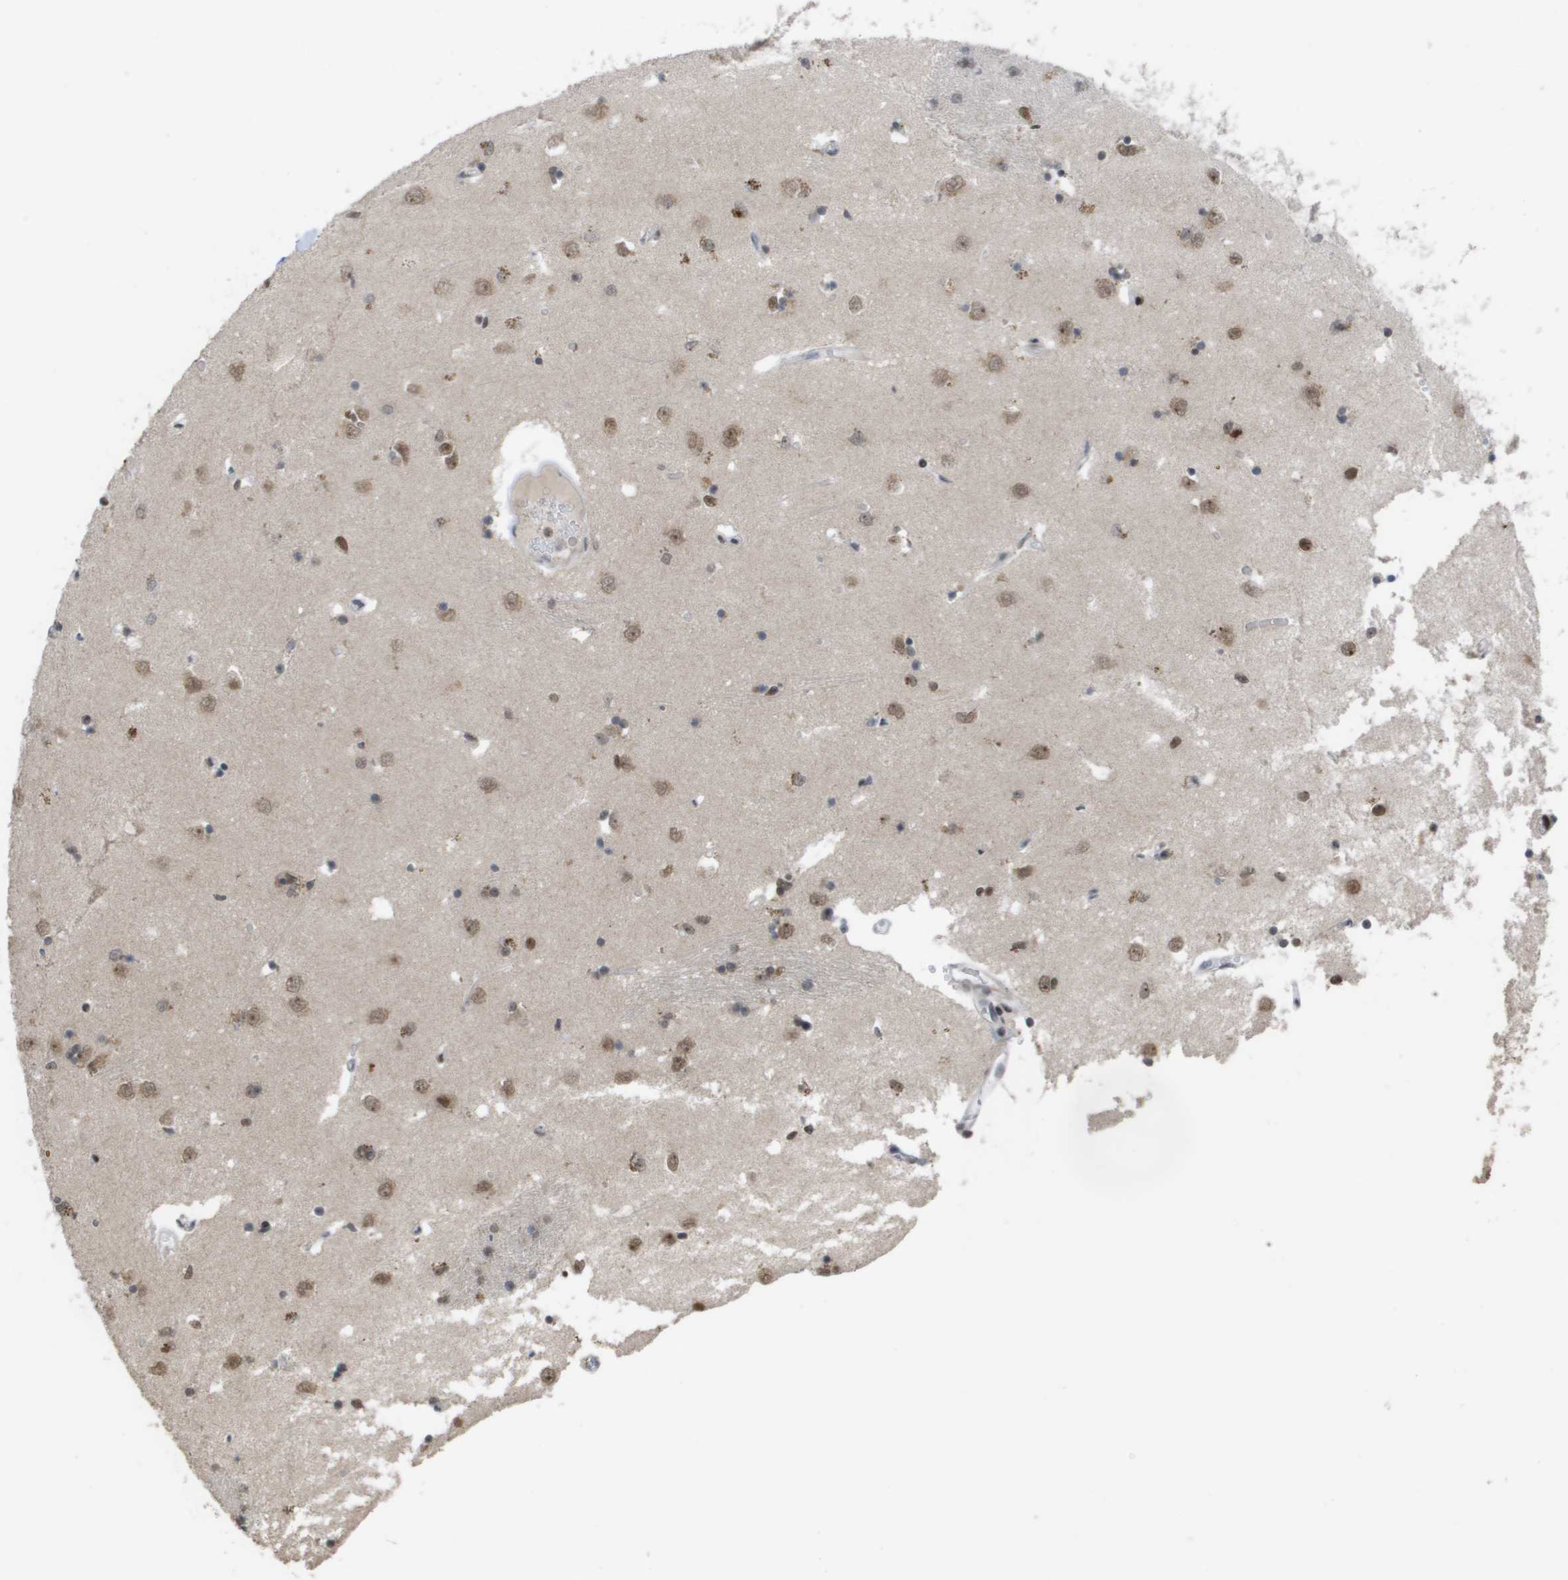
{"staining": {"intensity": "strong", "quantity": "<25%", "location": "nuclear"}, "tissue": "caudate", "cell_type": "Glial cells", "image_type": "normal", "snomed": [{"axis": "morphology", "description": "Normal tissue, NOS"}, {"axis": "topography", "description": "Lateral ventricle wall"}], "caption": "Caudate was stained to show a protein in brown. There is medium levels of strong nuclear staining in approximately <25% of glial cells. (IHC, brightfield microscopy, high magnification).", "gene": "CDT1", "patient": {"sex": "female", "age": 19}}